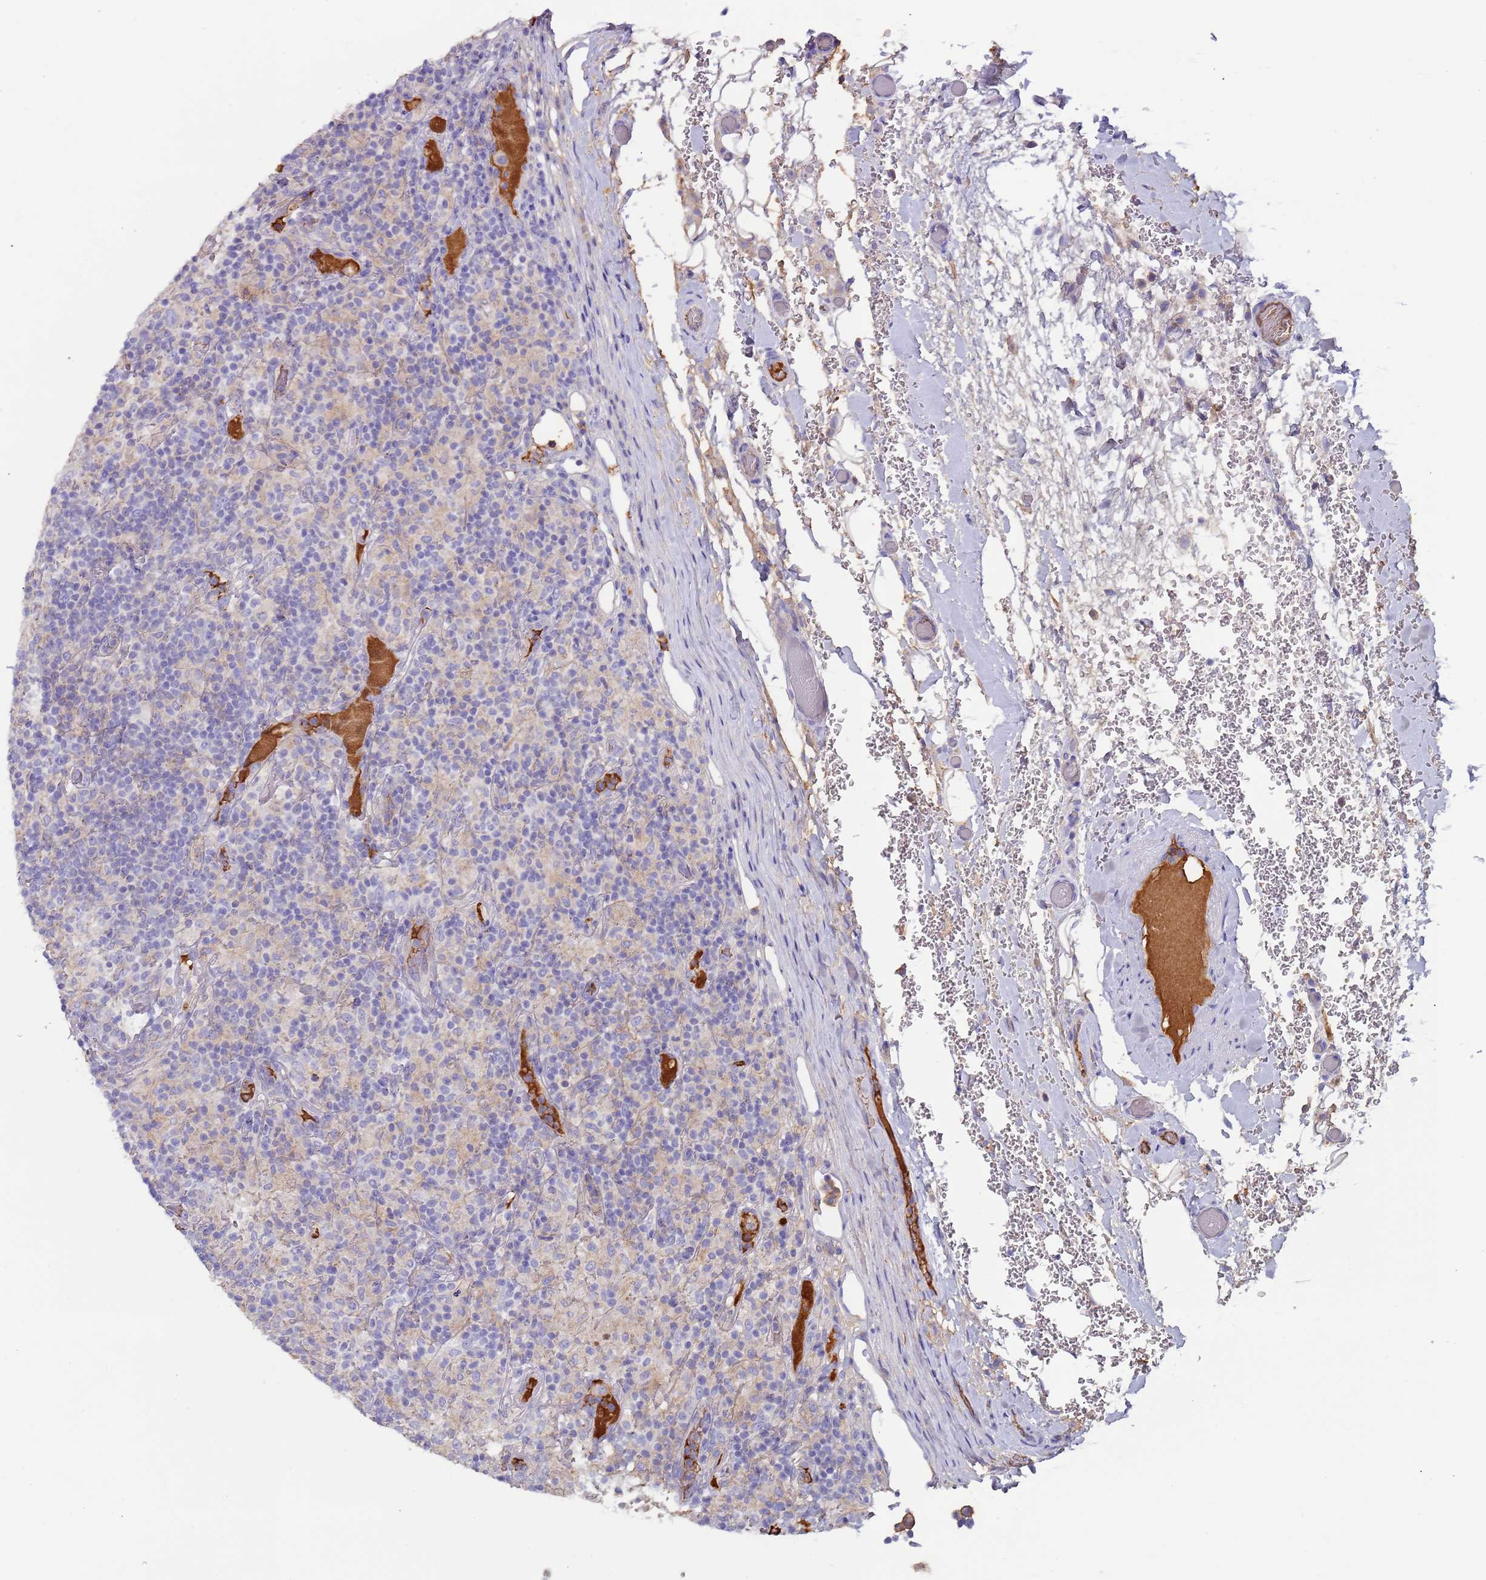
{"staining": {"intensity": "negative", "quantity": "none", "location": "none"}, "tissue": "lymphoma", "cell_type": "Tumor cells", "image_type": "cancer", "snomed": [{"axis": "morphology", "description": "Hodgkin's disease, NOS"}, {"axis": "topography", "description": "Lymph node"}], "caption": "DAB immunohistochemical staining of Hodgkin's disease exhibits no significant expression in tumor cells.", "gene": "CYSLTR2", "patient": {"sex": "male", "age": 70}}